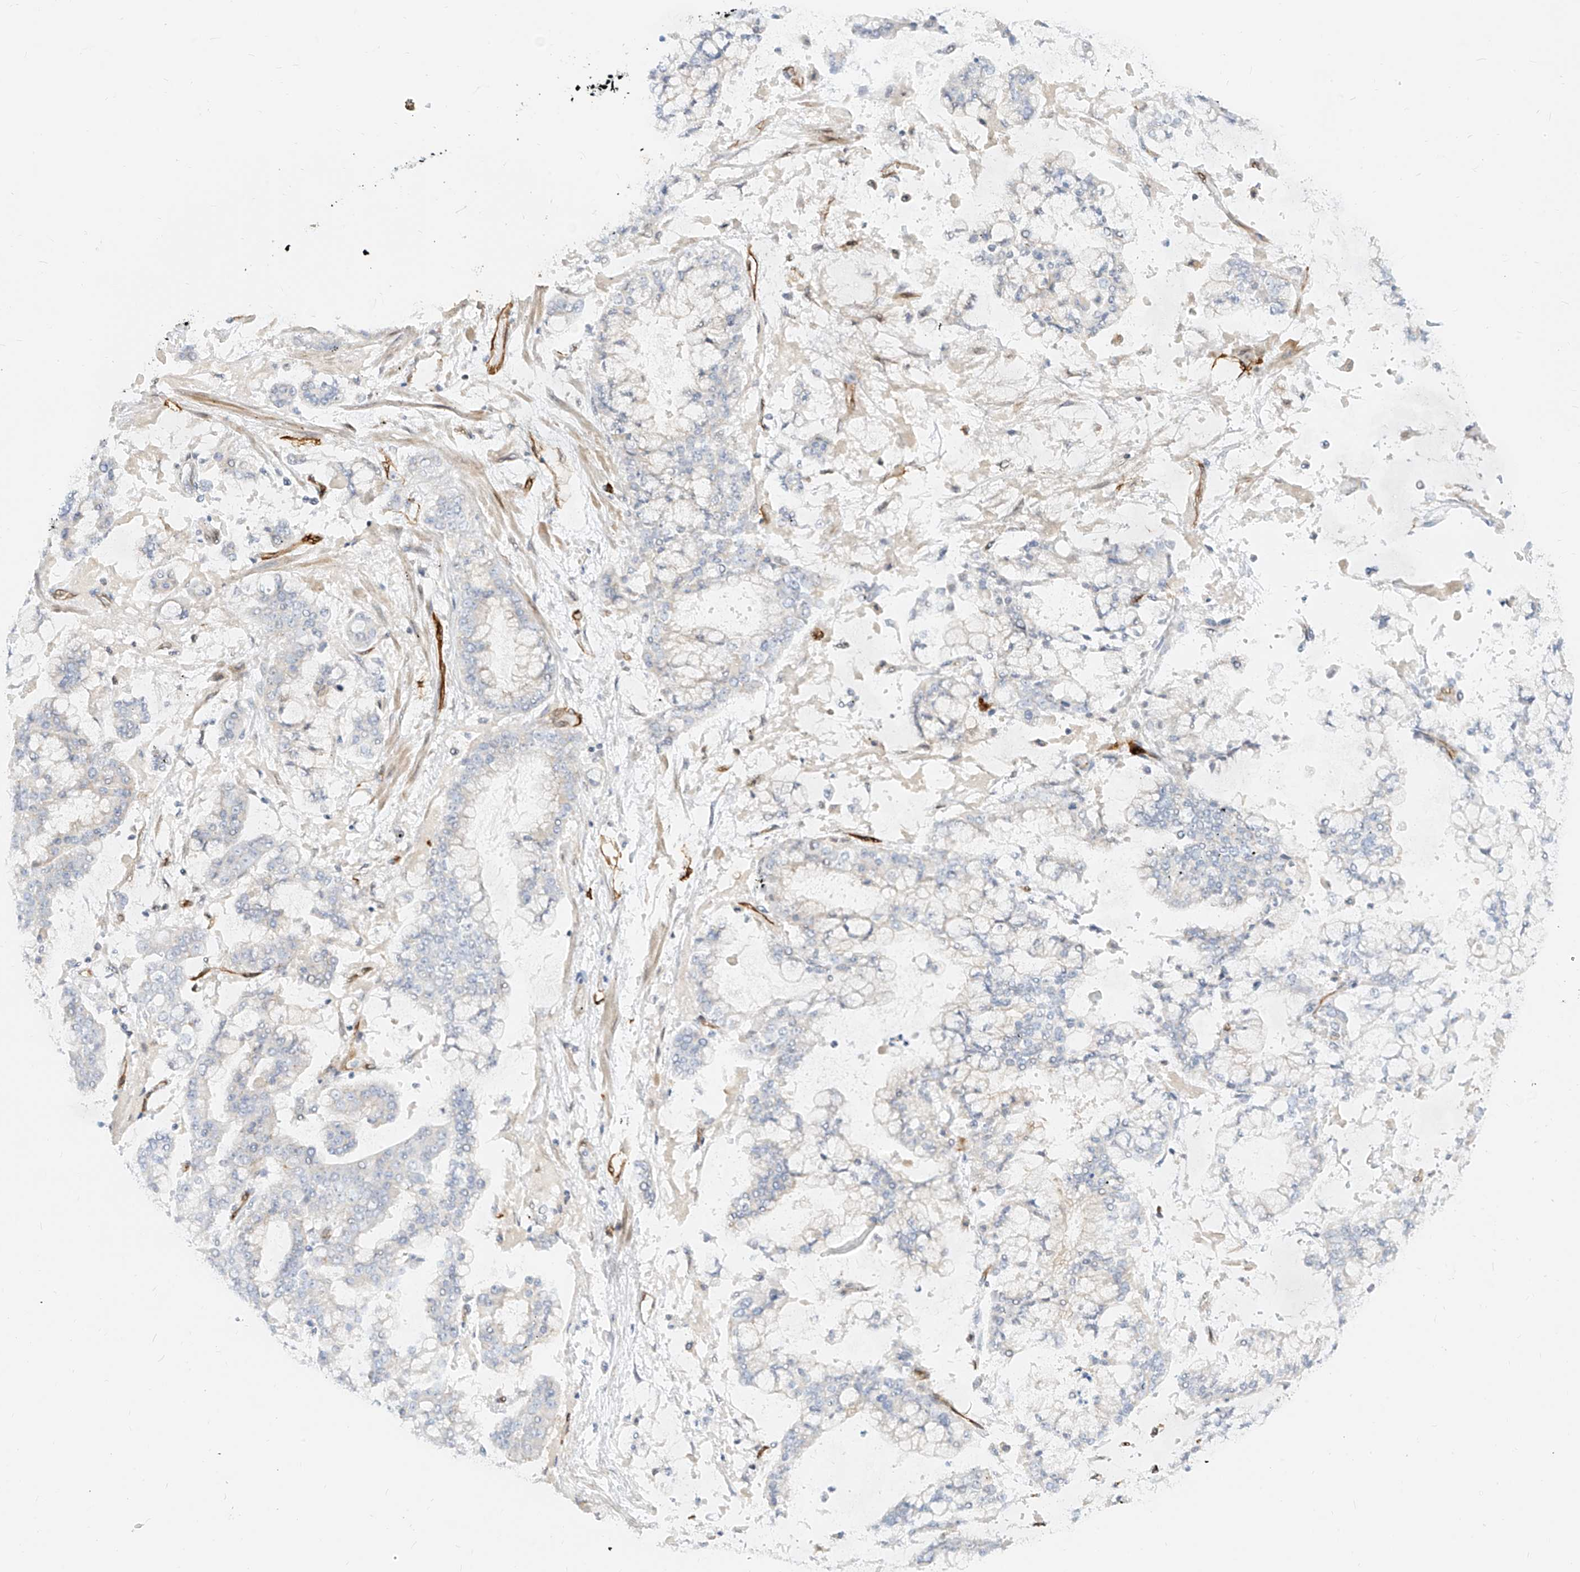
{"staining": {"intensity": "negative", "quantity": "none", "location": "none"}, "tissue": "stomach cancer", "cell_type": "Tumor cells", "image_type": "cancer", "snomed": [{"axis": "morphology", "description": "Normal tissue, NOS"}, {"axis": "morphology", "description": "Adenocarcinoma, NOS"}, {"axis": "topography", "description": "Stomach, upper"}, {"axis": "topography", "description": "Stomach"}], "caption": "Immunohistochemistry of human adenocarcinoma (stomach) reveals no staining in tumor cells. (Immunohistochemistry, brightfield microscopy, high magnification).", "gene": "NHSL1", "patient": {"sex": "male", "age": 76}}